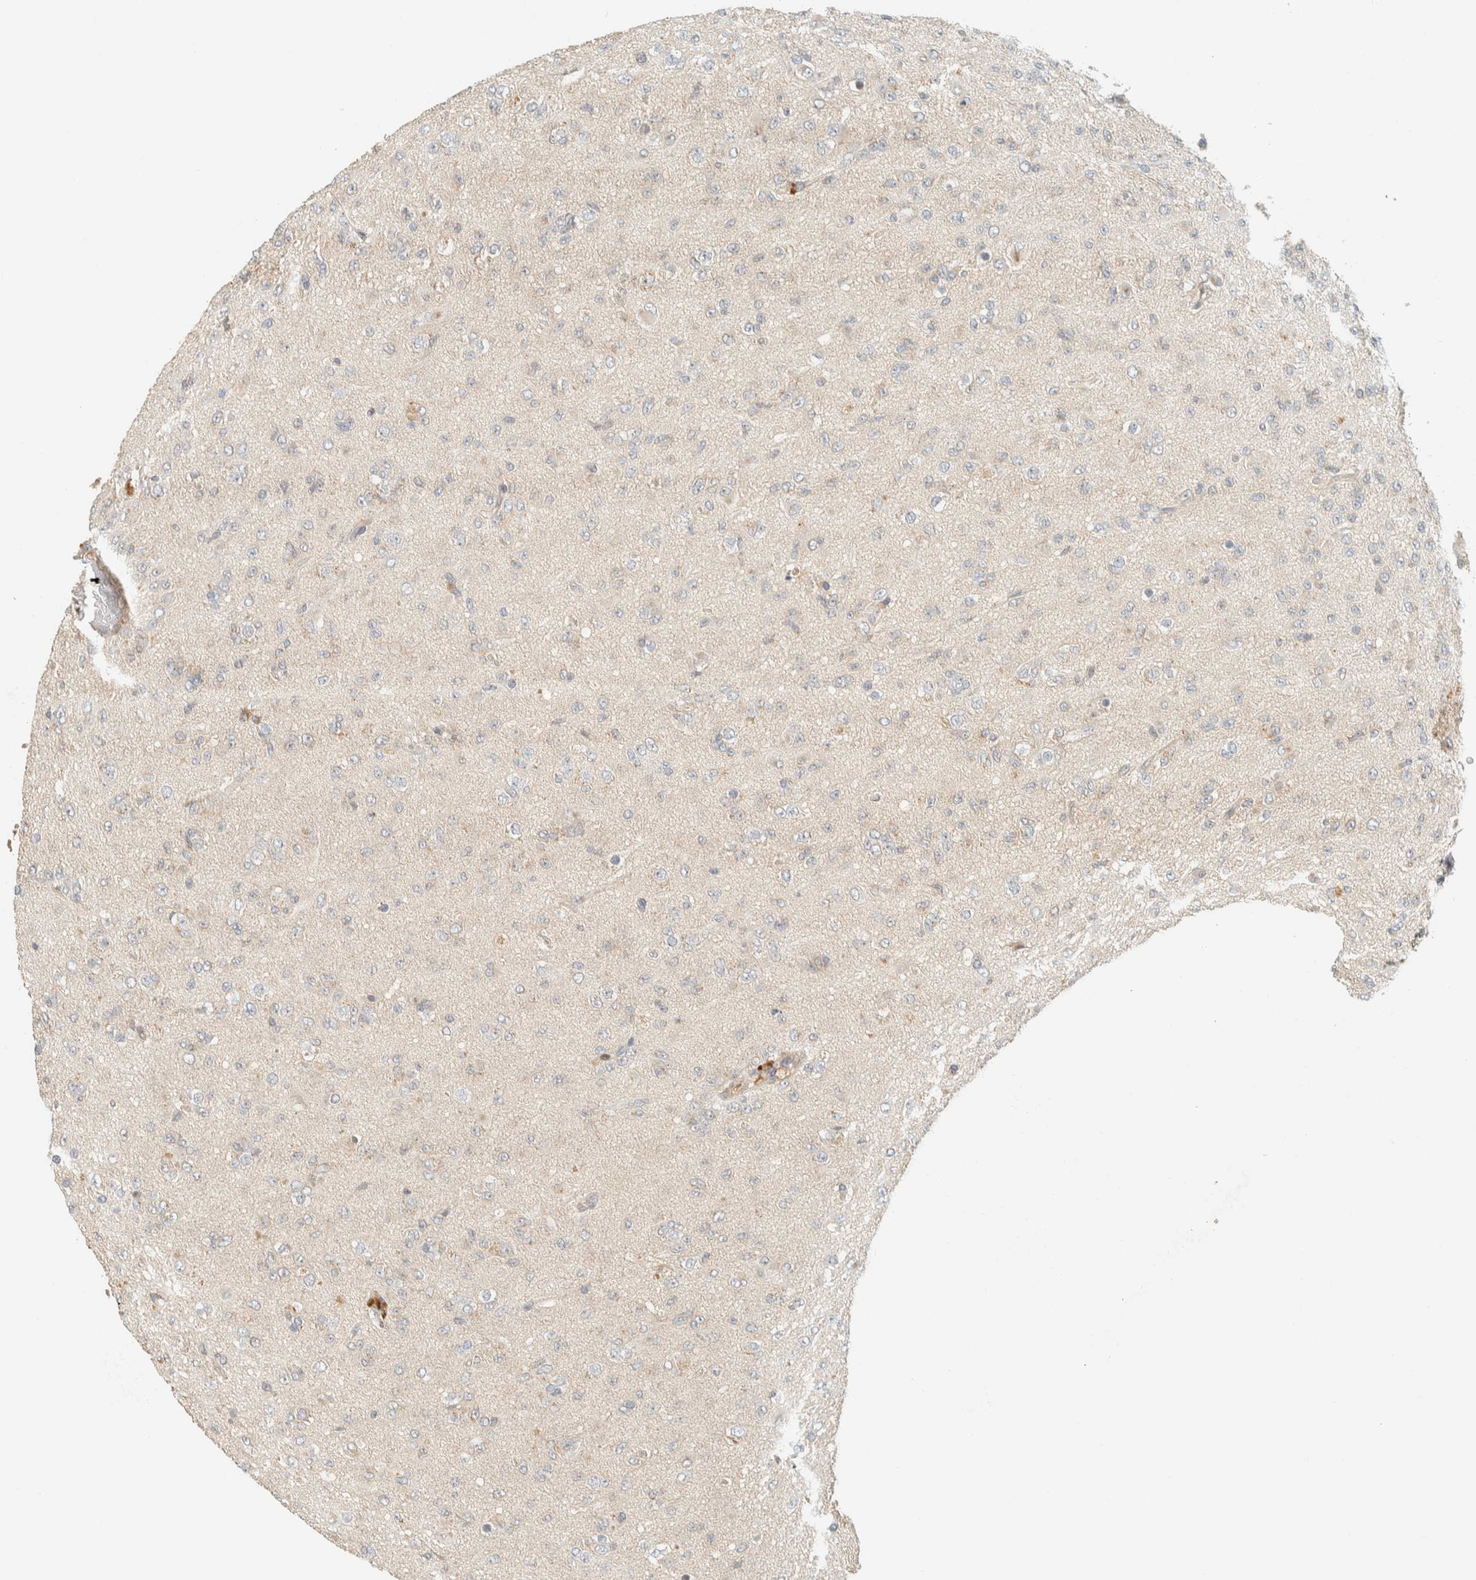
{"staining": {"intensity": "negative", "quantity": "none", "location": "none"}, "tissue": "glioma", "cell_type": "Tumor cells", "image_type": "cancer", "snomed": [{"axis": "morphology", "description": "Glioma, malignant, Low grade"}, {"axis": "topography", "description": "Brain"}], "caption": "Immunohistochemistry micrograph of malignant low-grade glioma stained for a protein (brown), which exhibits no expression in tumor cells.", "gene": "CCDC171", "patient": {"sex": "male", "age": 65}}